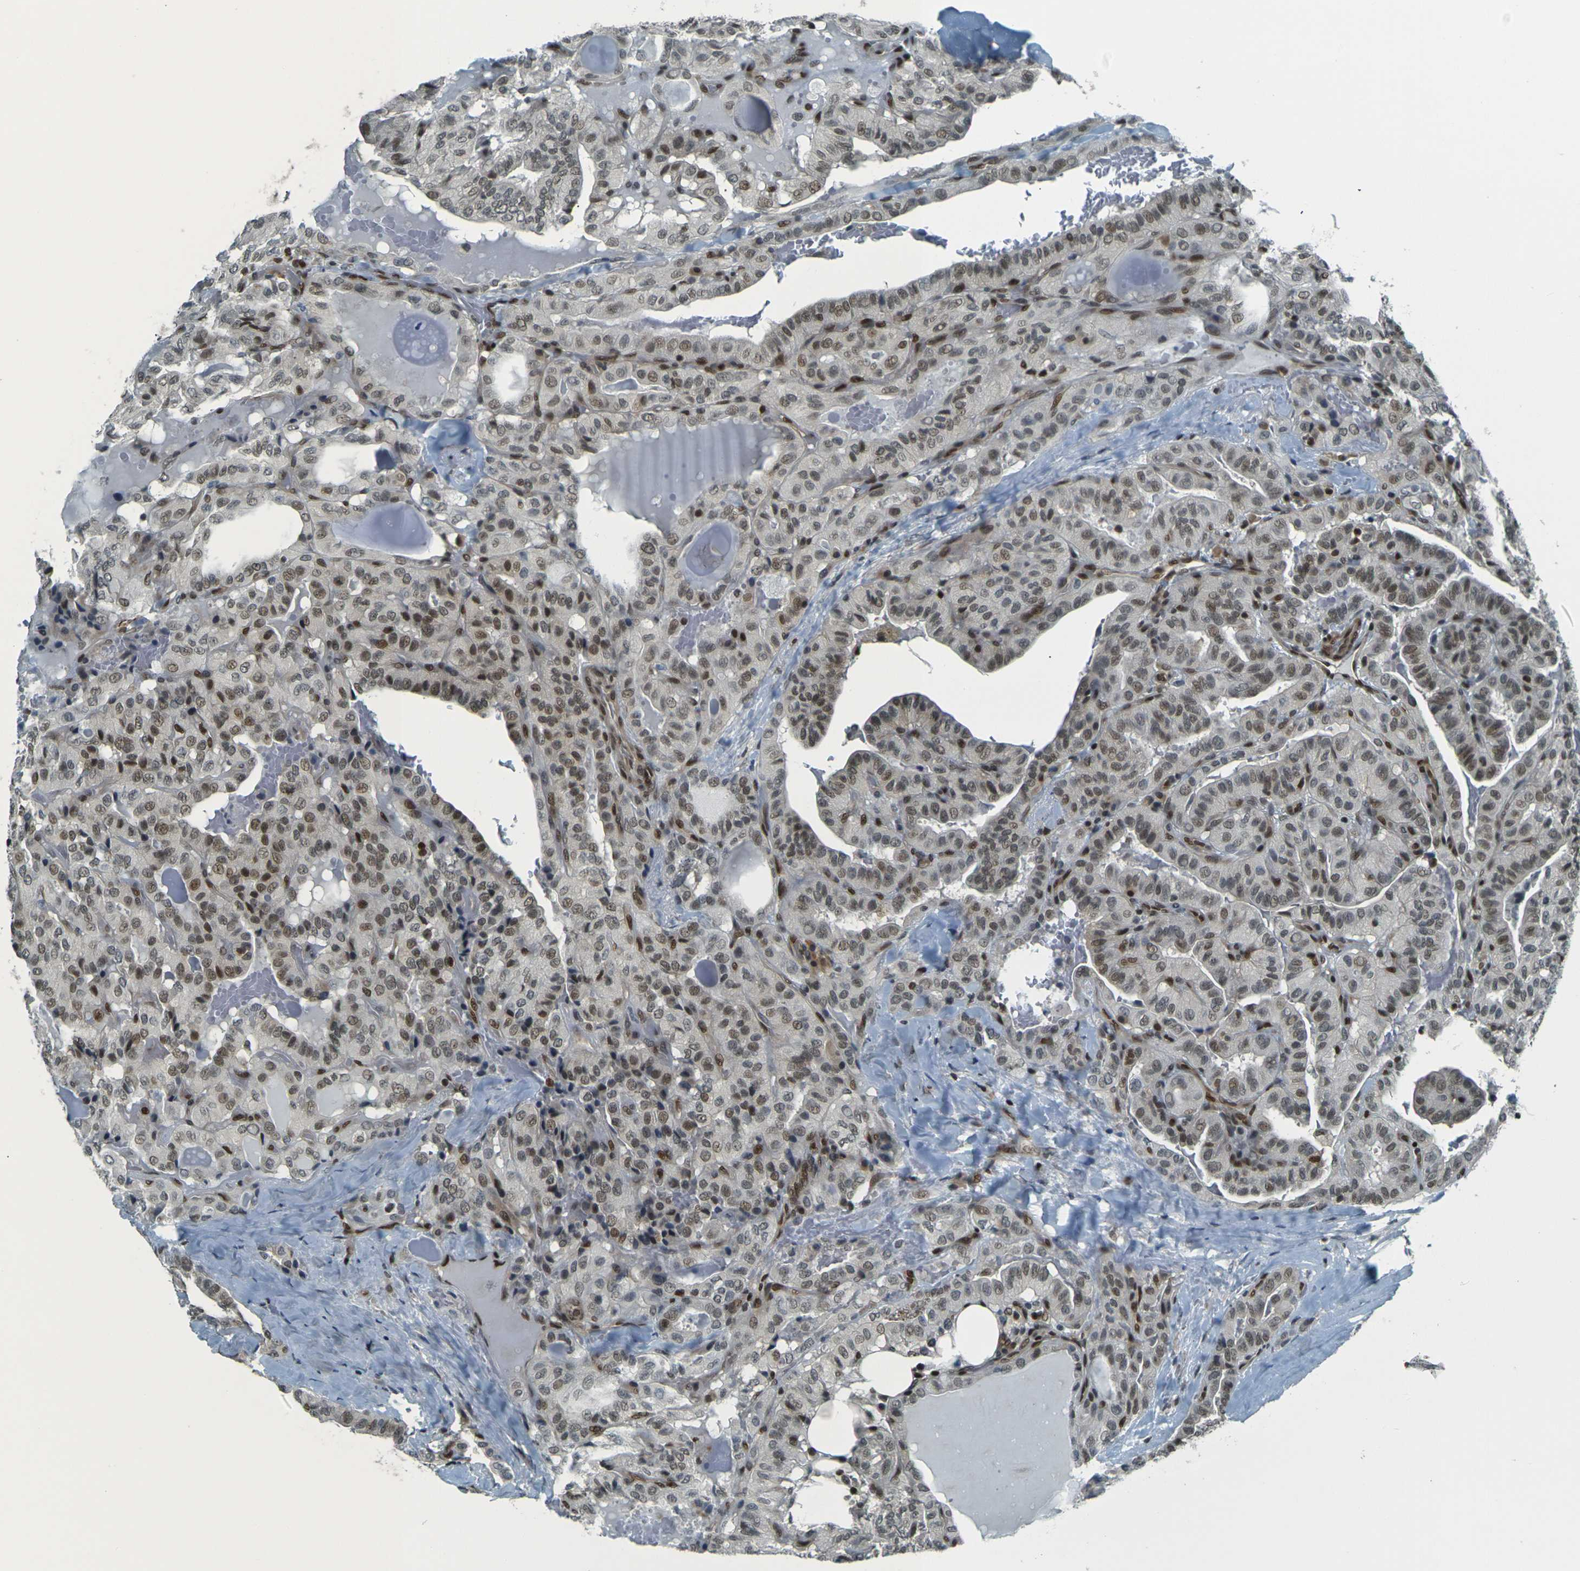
{"staining": {"intensity": "moderate", "quantity": ">75%", "location": "nuclear"}, "tissue": "thyroid cancer", "cell_type": "Tumor cells", "image_type": "cancer", "snomed": [{"axis": "morphology", "description": "Papillary adenocarcinoma, NOS"}, {"axis": "topography", "description": "Thyroid gland"}], "caption": "Approximately >75% of tumor cells in papillary adenocarcinoma (thyroid) display moderate nuclear protein expression as visualized by brown immunohistochemical staining.", "gene": "NHEJ1", "patient": {"sex": "male", "age": 77}}